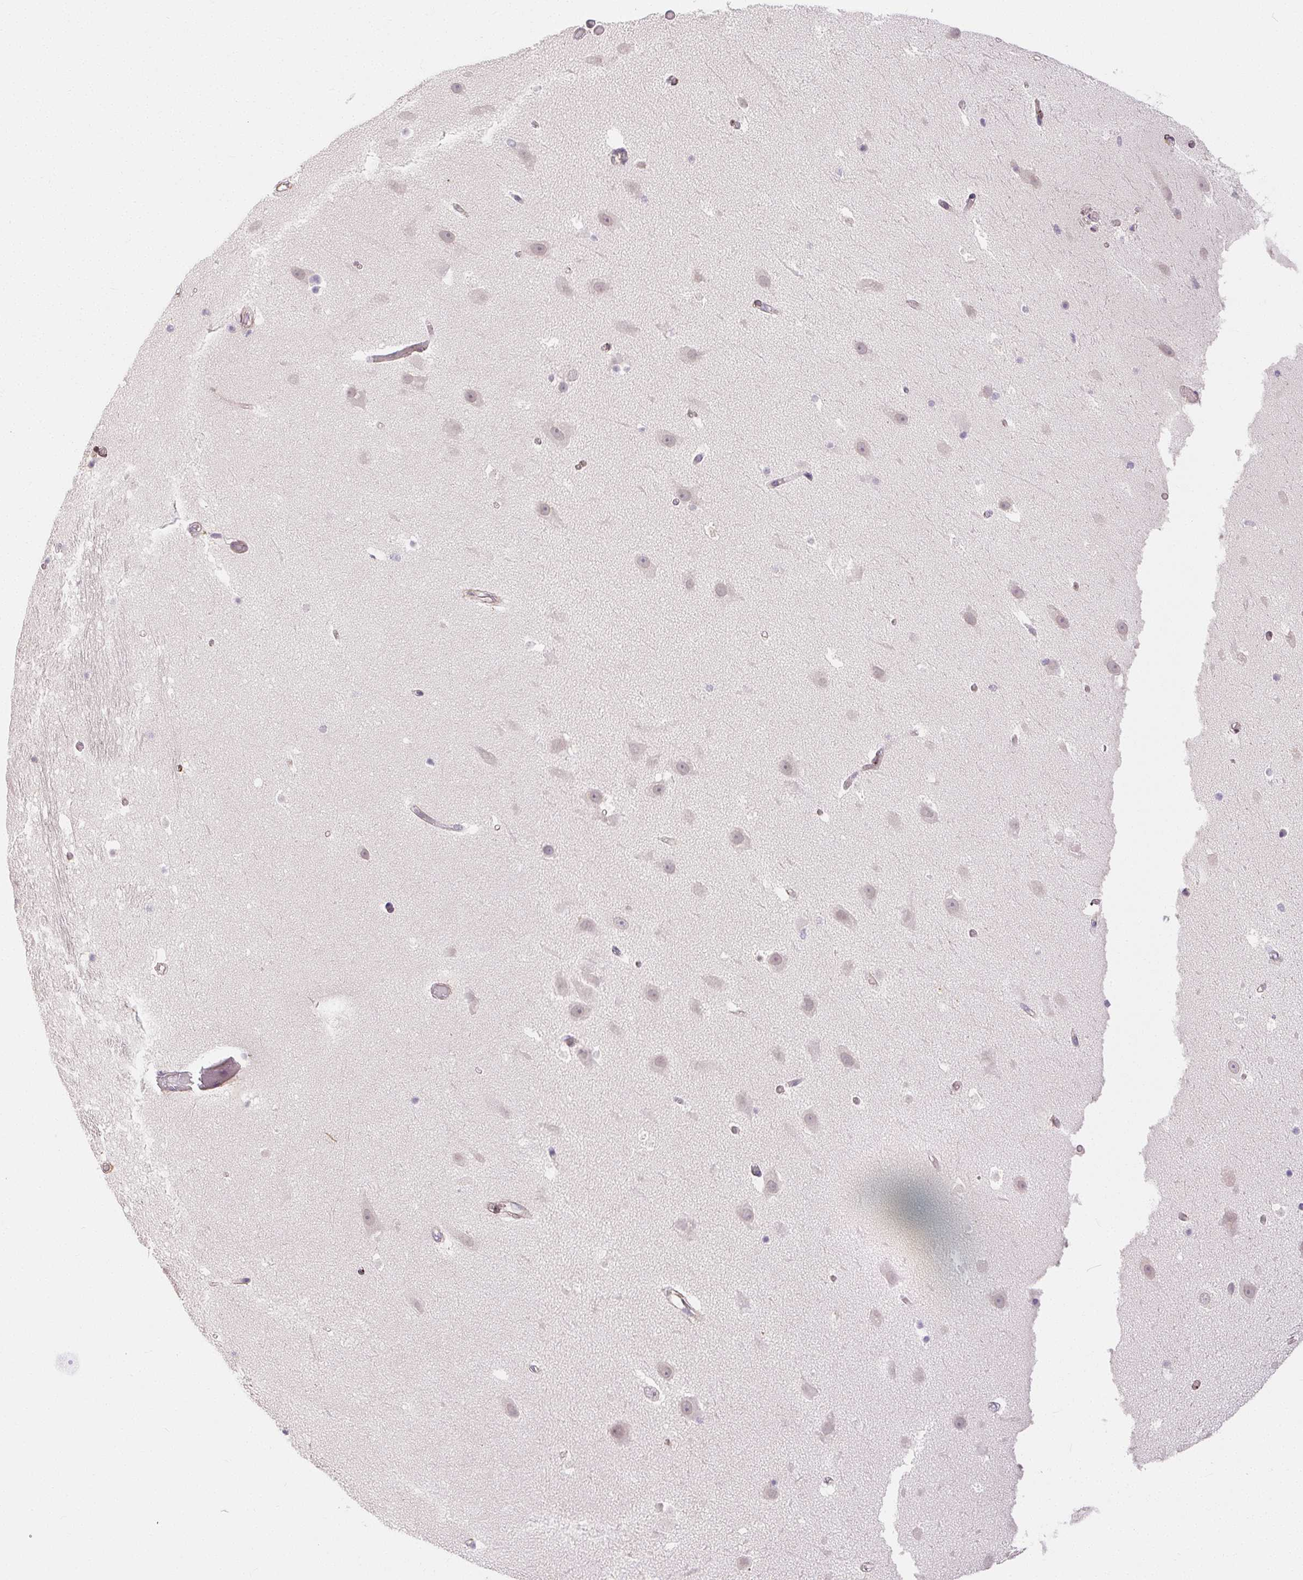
{"staining": {"intensity": "negative", "quantity": "none", "location": "none"}, "tissue": "hippocampus", "cell_type": "Glial cells", "image_type": "normal", "snomed": [{"axis": "morphology", "description": "Normal tissue, NOS"}, {"axis": "topography", "description": "Hippocampus"}], "caption": "An image of human hippocampus is negative for staining in glial cells. (Brightfield microscopy of DAB immunohistochemistry (IHC) at high magnification).", "gene": "RPGRIP1", "patient": {"sex": "male", "age": 26}}